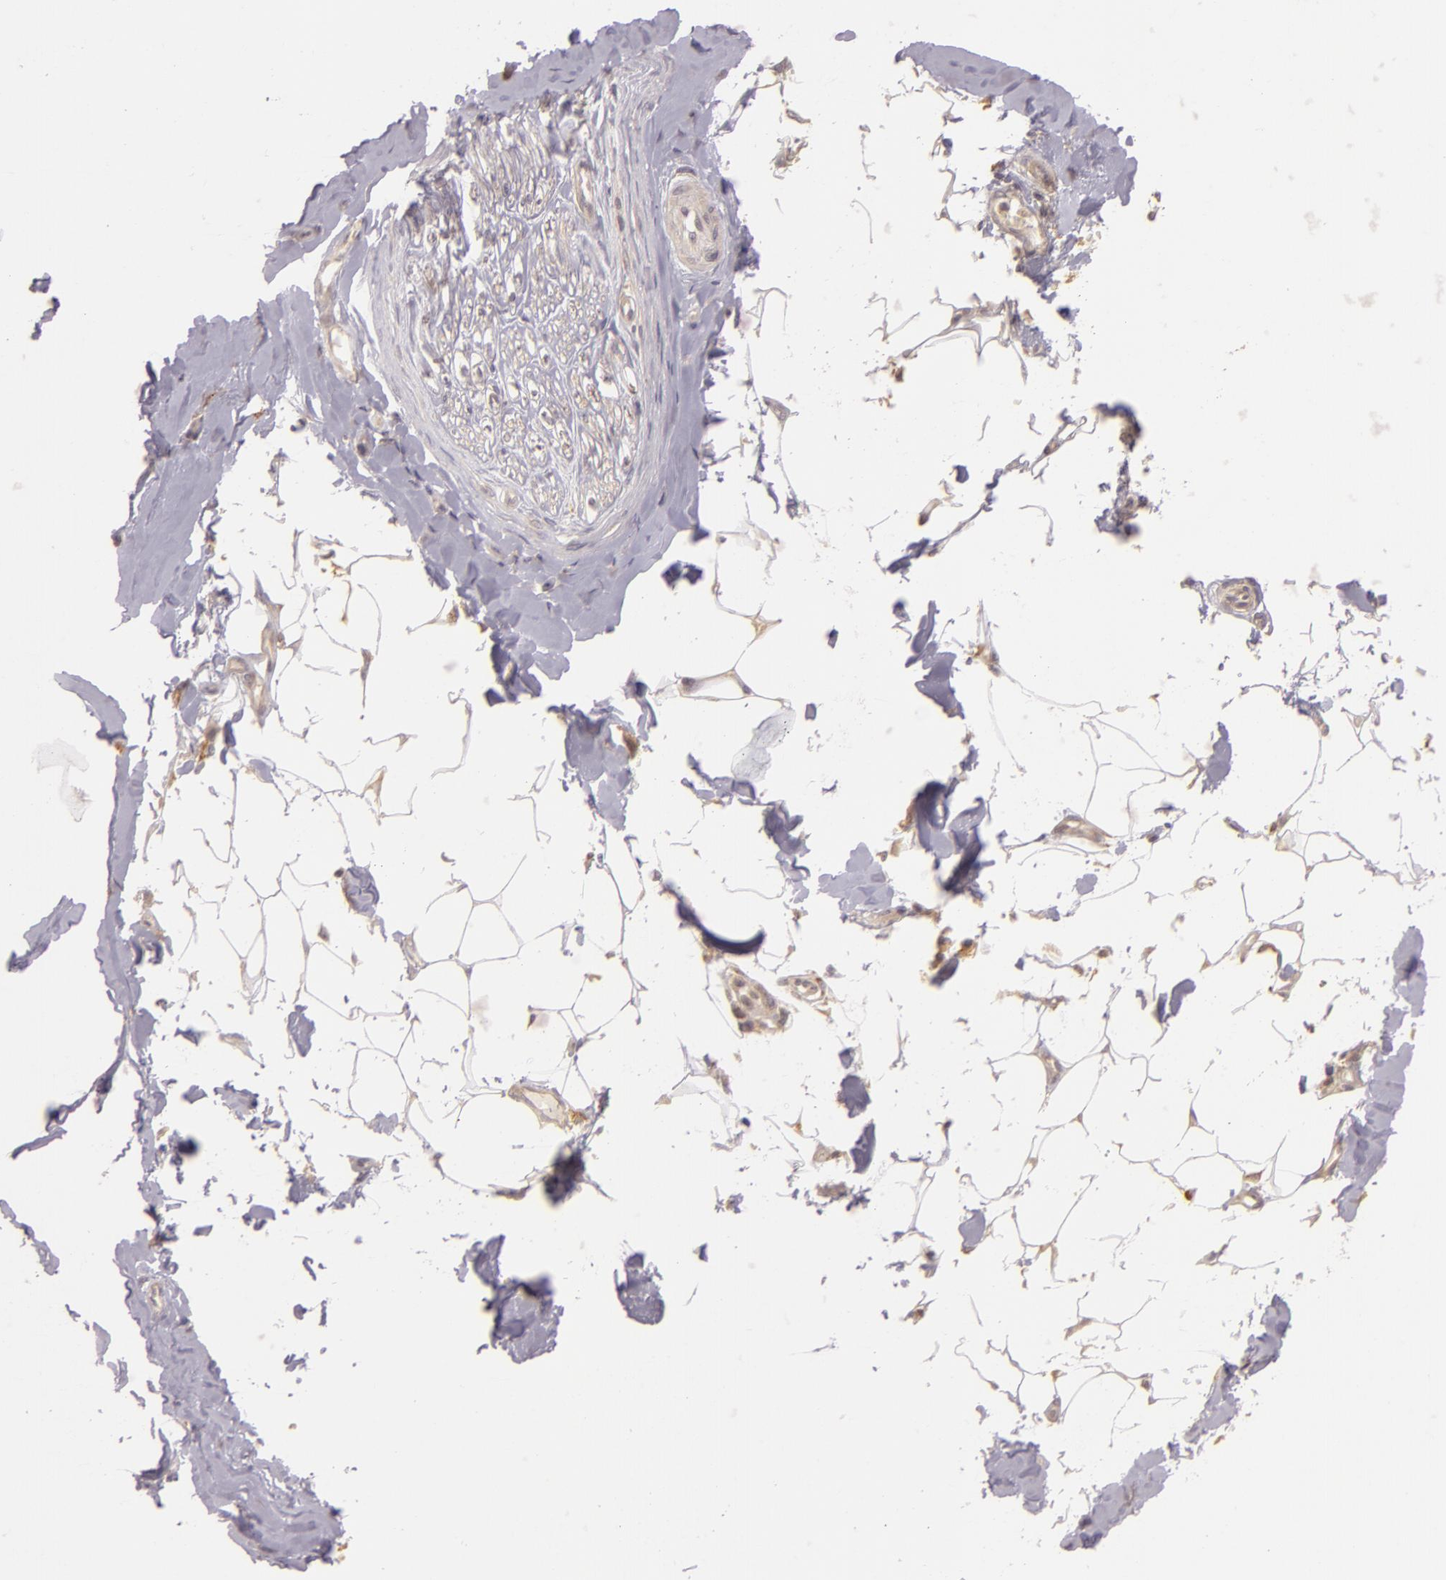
{"staining": {"intensity": "moderate", "quantity": "<25%", "location": "cytoplasmic/membranous"}, "tissue": "adipose tissue", "cell_type": "Adipocytes", "image_type": "normal", "snomed": [{"axis": "morphology", "description": "Normal tissue, NOS"}, {"axis": "morphology", "description": "Squamous cell carcinoma, NOS"}, {"axis": "topography", "description": "Skin"}, {"axis": "topography", "description": "Peripheral nerve tissue"}], "caption": "Immunohistochemical staining of normal adipose tissue exhibits low levels of moderate cytoplasmic/membranous positivity in approximately <25% of adipocytes.", "gene": "PPP1R3F", "patient": {"sex": "male", "age": 83}}